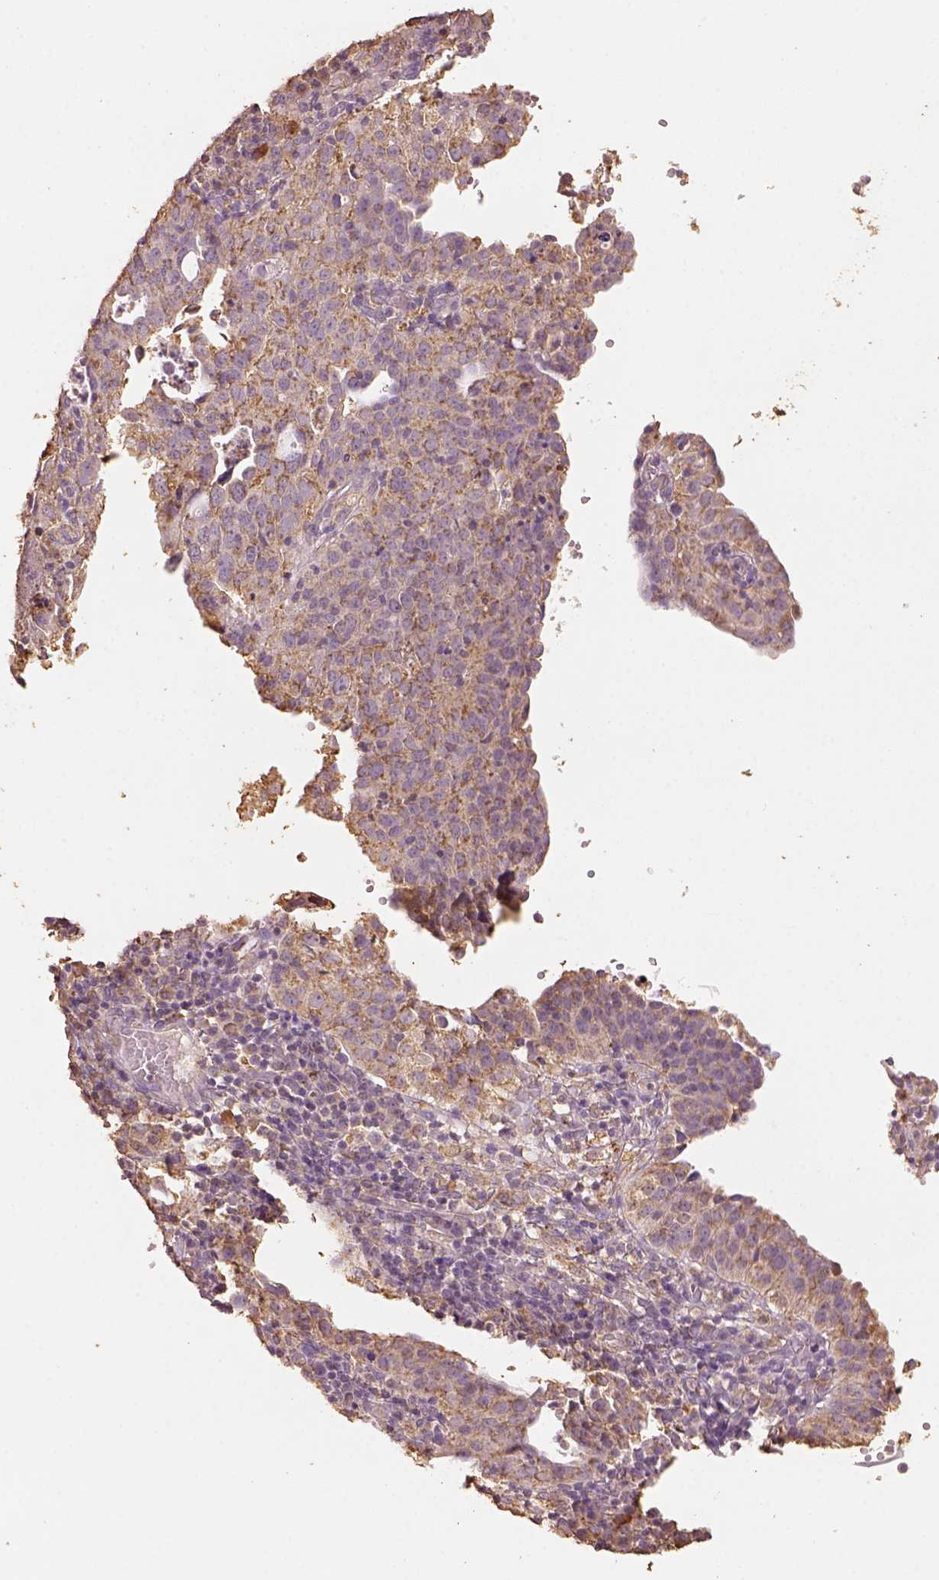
{"staining": {"intensity": "moderate", "quantity": ">75%", "location": "cytoplasmic/membranous"}, "tissue": "cervical cancer", "cell_type": "Tumor cells", "image_type": "cancer", "snomed": [{"axis": "morphology", "description": "Squamous cell carcinoma, NOS"}, {"axis": "topography", "description": "Cervix"}], "caption": "Immunohistochemical staining of human cervical cancer demonstrates medium levels of moderate cytoplasmic/membranous protein staining in approximately >75% of tumor cells. The staining is performed using DAB brown chromogen to label protein expression. The nuclei are counter-stained blue using hematoxylin.", "gene": "AP2B1", "patient": {"sex": "female", "age": 39}}